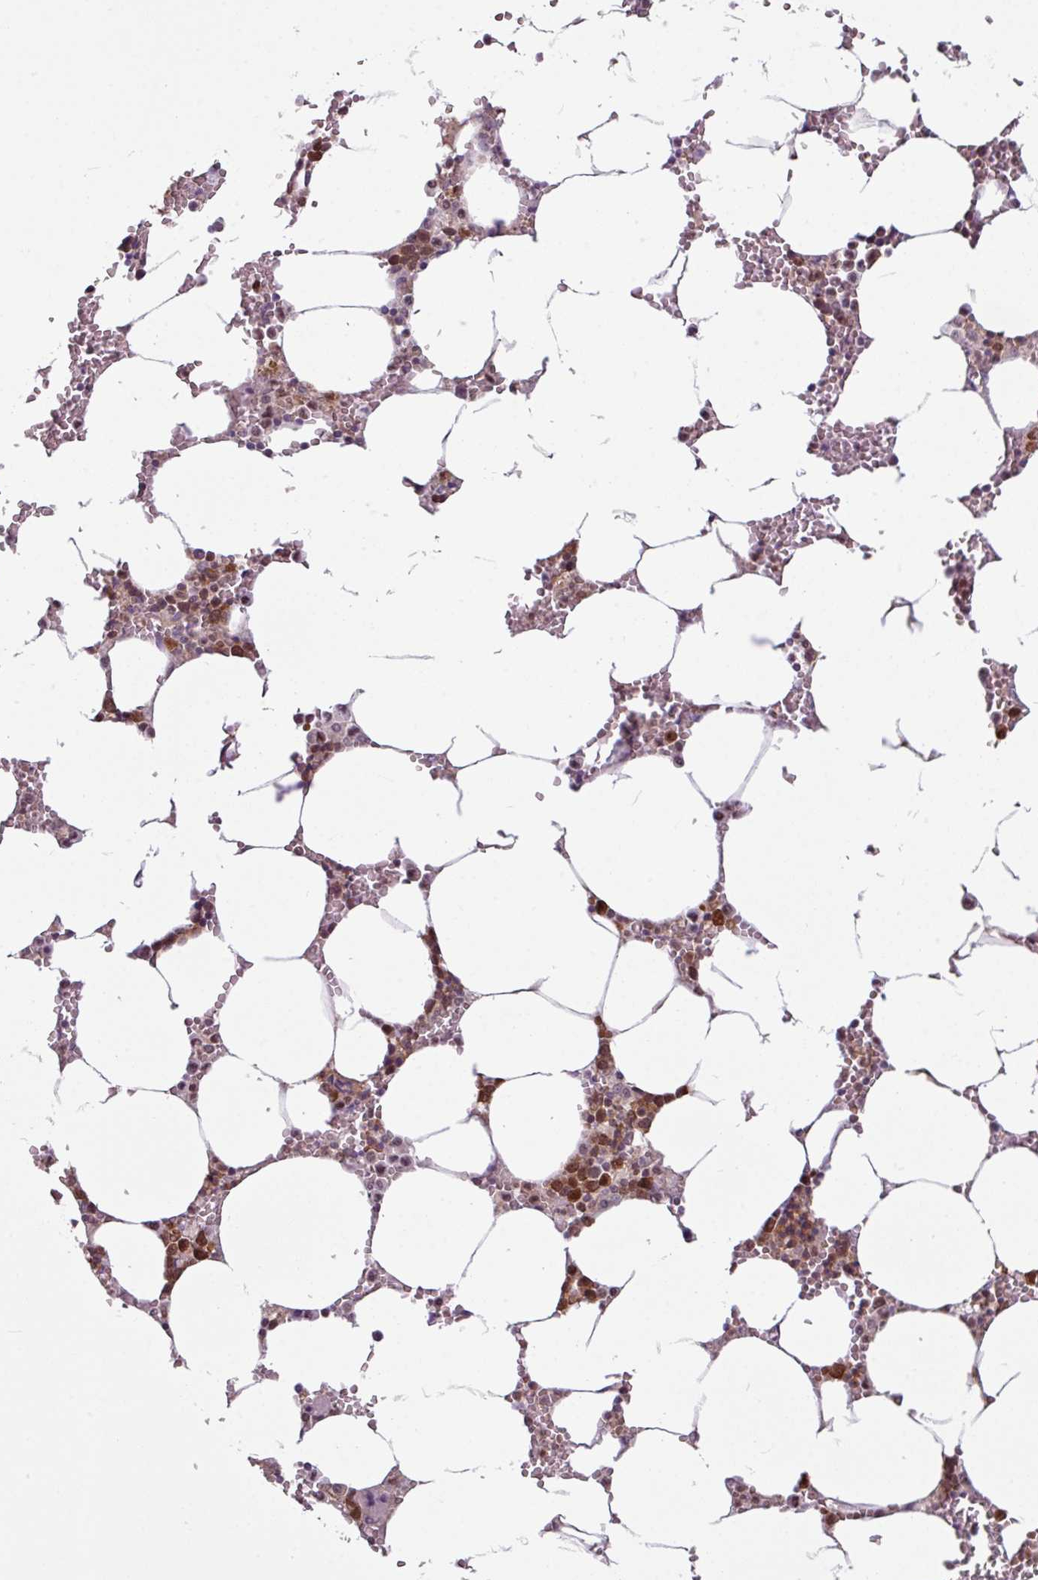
{"staining": {"intensity": "strong", "quantity": "<25%", "location": "cytoplasmic/membranous,nuclear"}, "tissue": "bone marrow", "cell_type": "Hematopoietic cells", "image_type": "normal", "snomed": [{"axis": "morphology", "description": "Normal tissue, NOS"}, {"axis": "topography", "description": "Bone marrow"}], "caption": "Hematopoietic cells exhibit strong cytoplasmic/membranous,nuclear positivity in approximately <25% of cells in unremarkable bone marrow. (DAB = brown stain, brightfield microscopy at high magnification).", "gene": "TTLL12", "patient": {"sex": "male", "age": 70}}